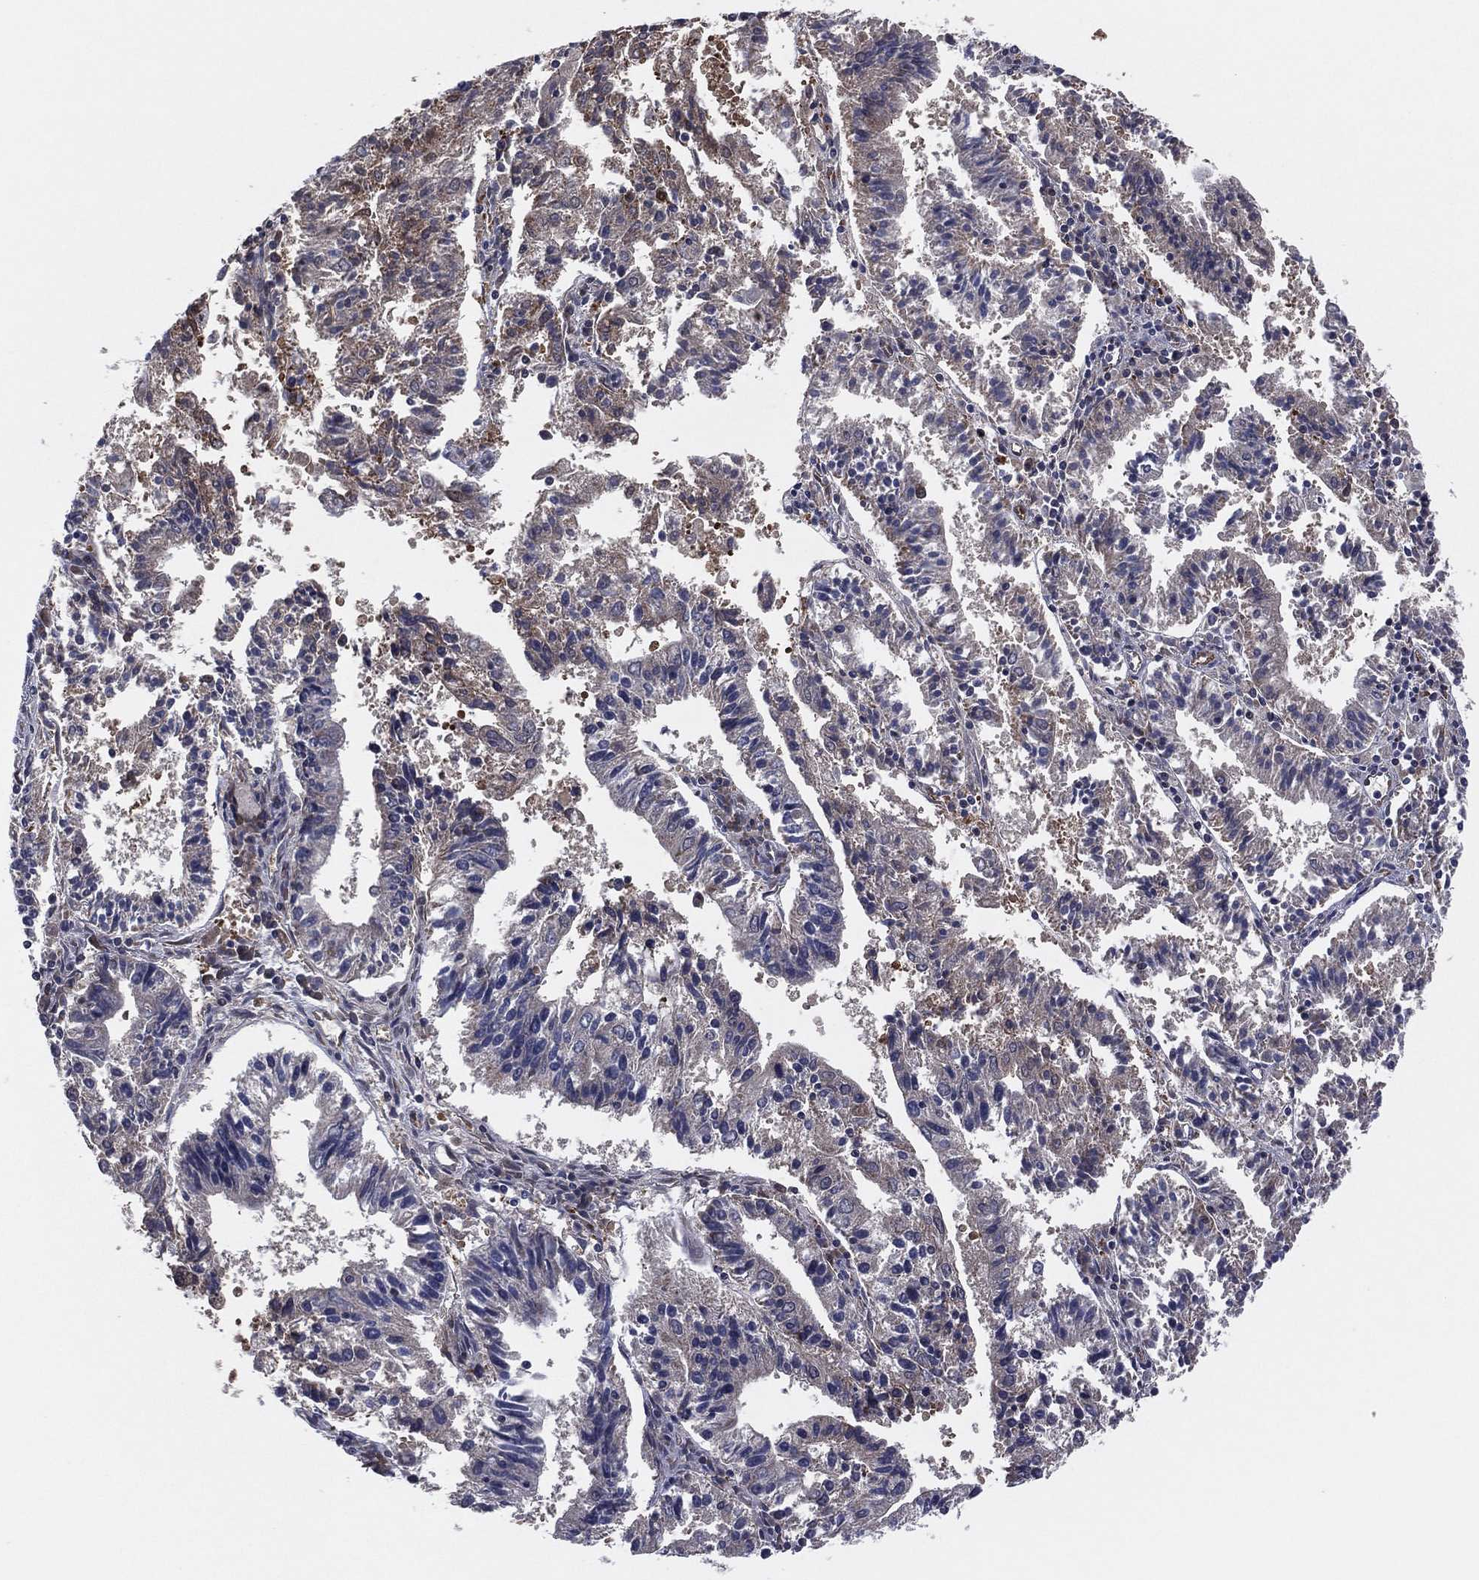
{"staining": {"intensity": "weak", "quantity": "<25%", "location": "cytoplasmic/membranous"}, "tissue": "endometrial cancer", "cell_type": "Tumor cells", "image_type": "cancer", "snomed": [{"axis": "morphology", "description": "Adenocarcinoma, NOS"}, {"axis": "topography", "description": "Endometrium"}], "caption": "Endometrial adenocarcinoma was stained to show a protein in brown. There is no significant positivity in tumor cells.", "gene": "SNCG", "patient": {"sex": "female", "age": 82}}